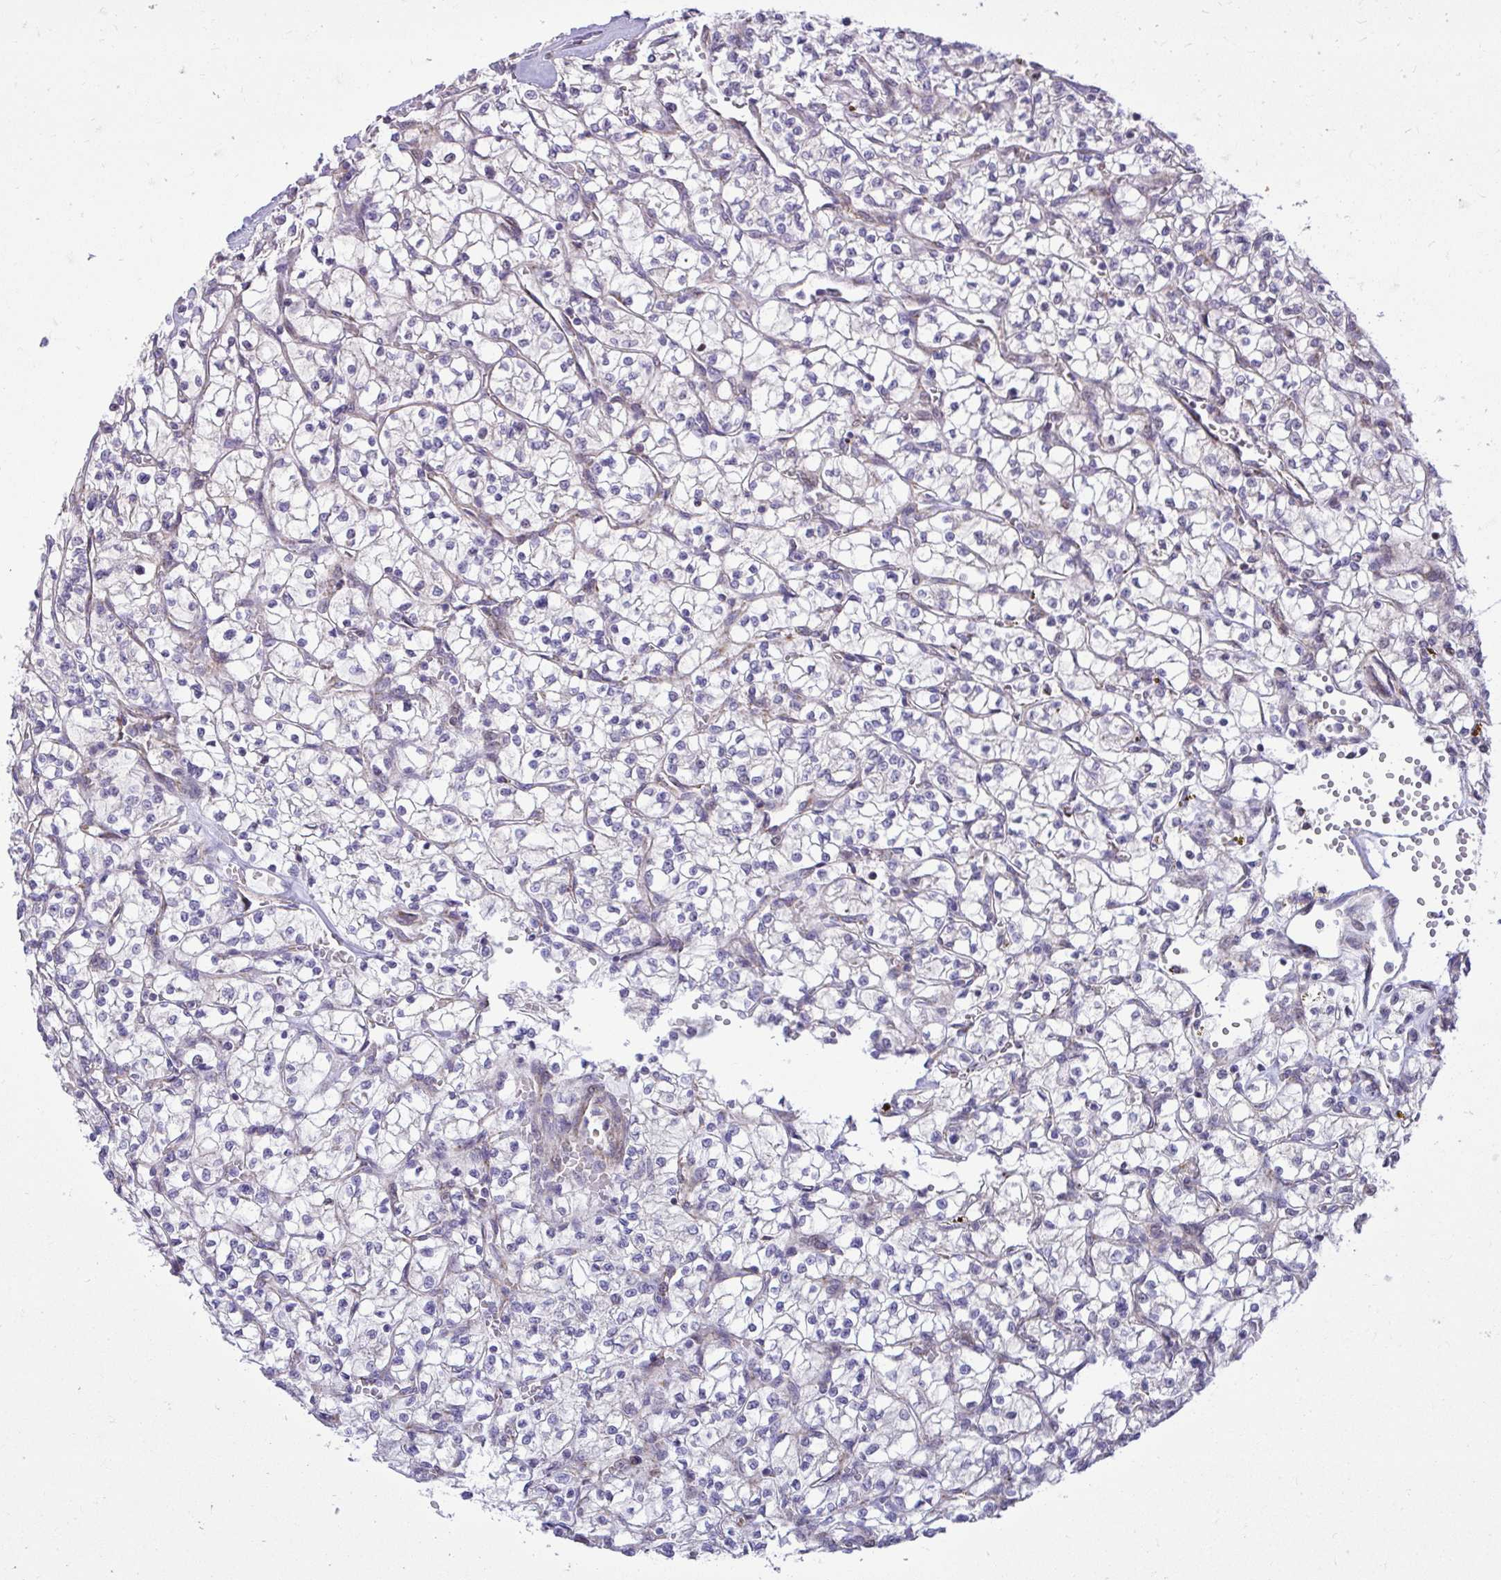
{"staining": {"intensity": "negative", "quantity": "none", "location": "none"}, "tissue": "renal cancer", "cell_type": "Tumor cells", "image_type": "cancer", "snomed": [{"axis": "morphology", "description": "Adenocarcinoma, NOS"}, {"axis": "topography", "description": "Kidney"}], "caption": "Immunohistochemical staining of human renal adenocarcinoma displays no significant expression in tumor cells.", "gene": "GPRIN3", "patient": {"sex": "female", "age": 64}}